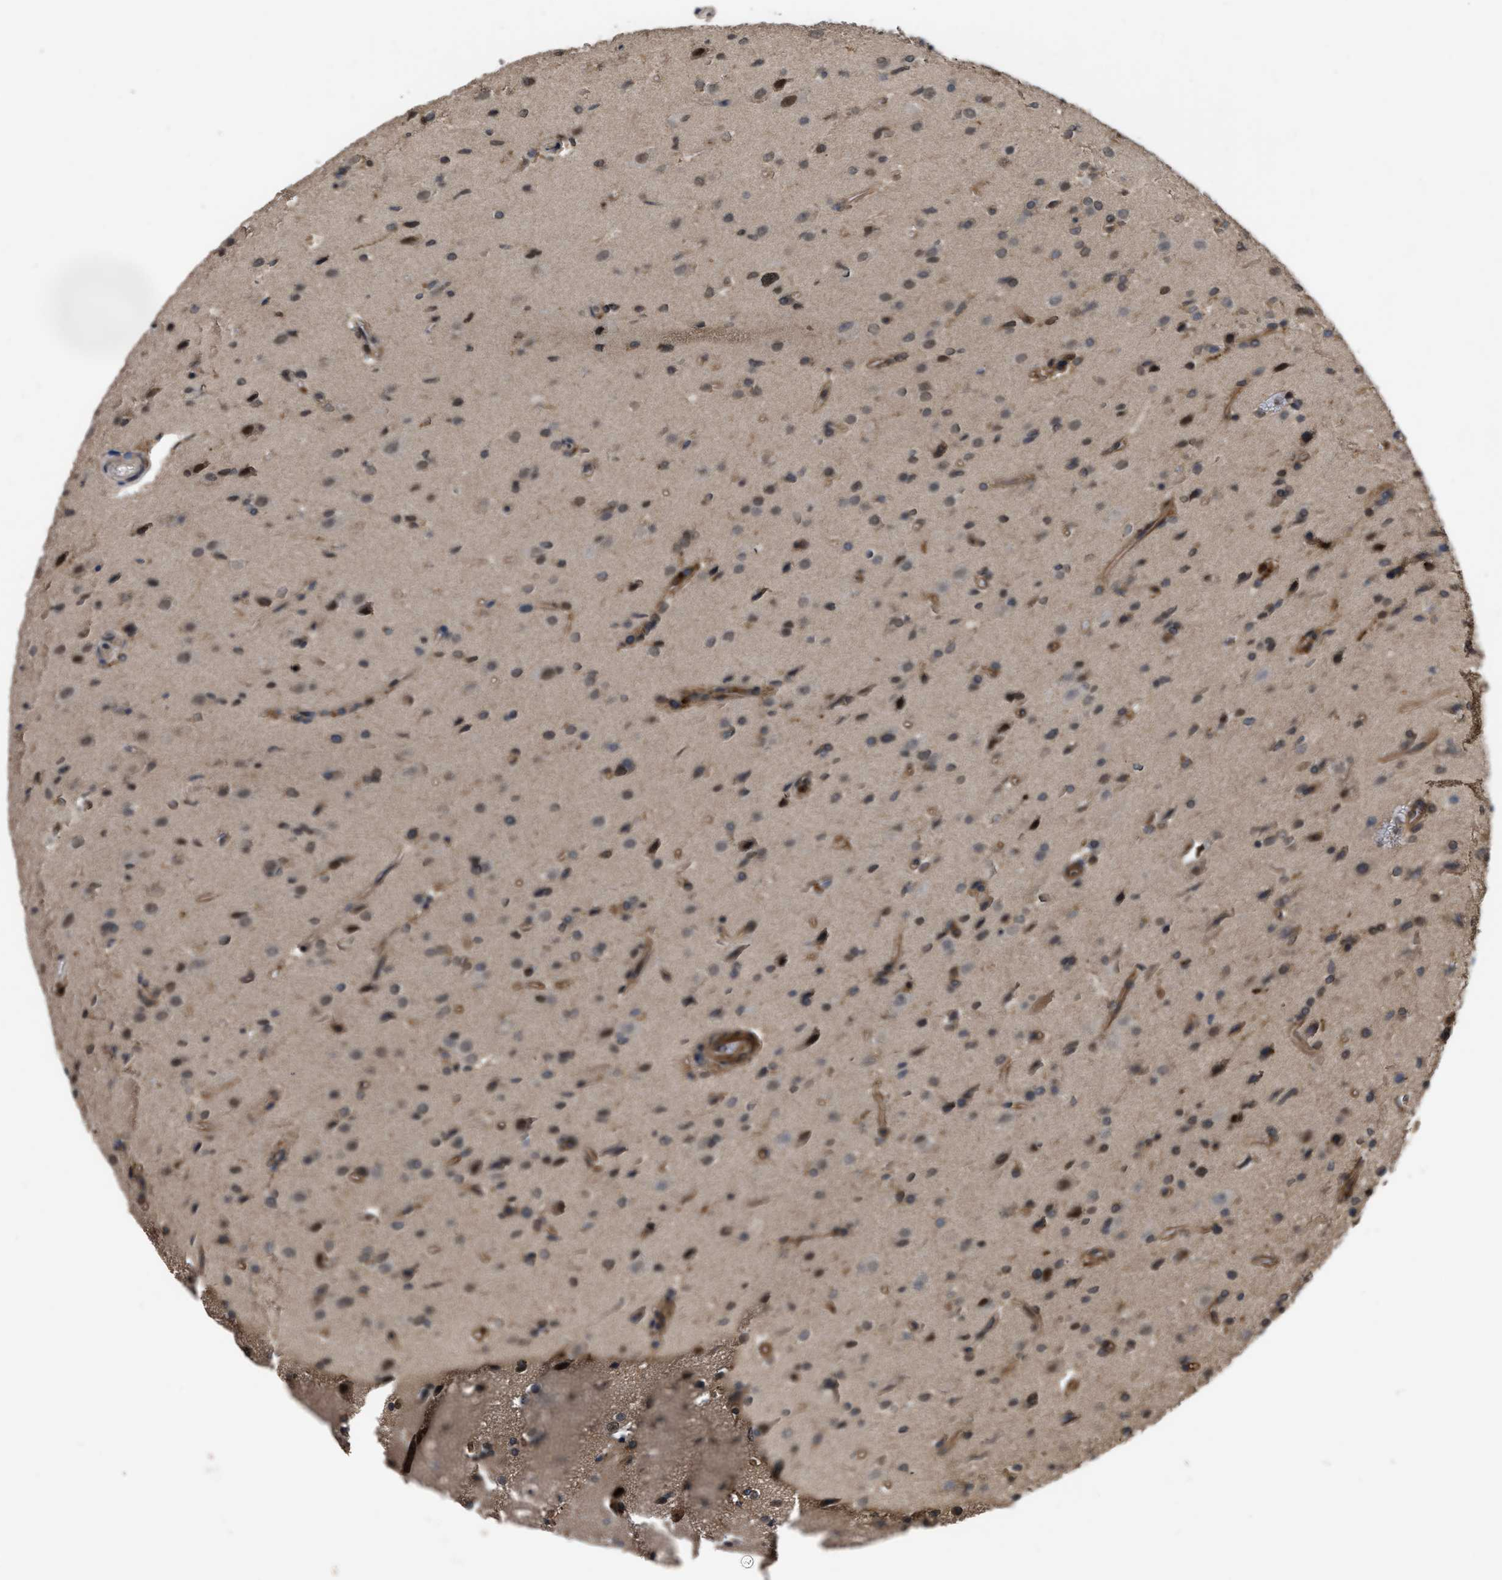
{"staining": {"intensity": "strong", "quantity": "25%-75%", "location": "cytoplasmic/membranous,nuclear"}, "tissue": "glioma", "cell_type": "Tumor cells", "image_type": "cancer", "snomed": [{"axis": "morphology", "description": "Glioma, malignant, High grade"}, {"axis": "topography", "description": "Brain"}], "caption": "Protein positivity by immunohistochemistry reveals strong cytoplasmic/membranous and nuclear positivity in about 25%-75% of tumor cells in malignant high-grade glioma.", "gene": "UTRN", "patient": {"sex": "male", "age": 33}}